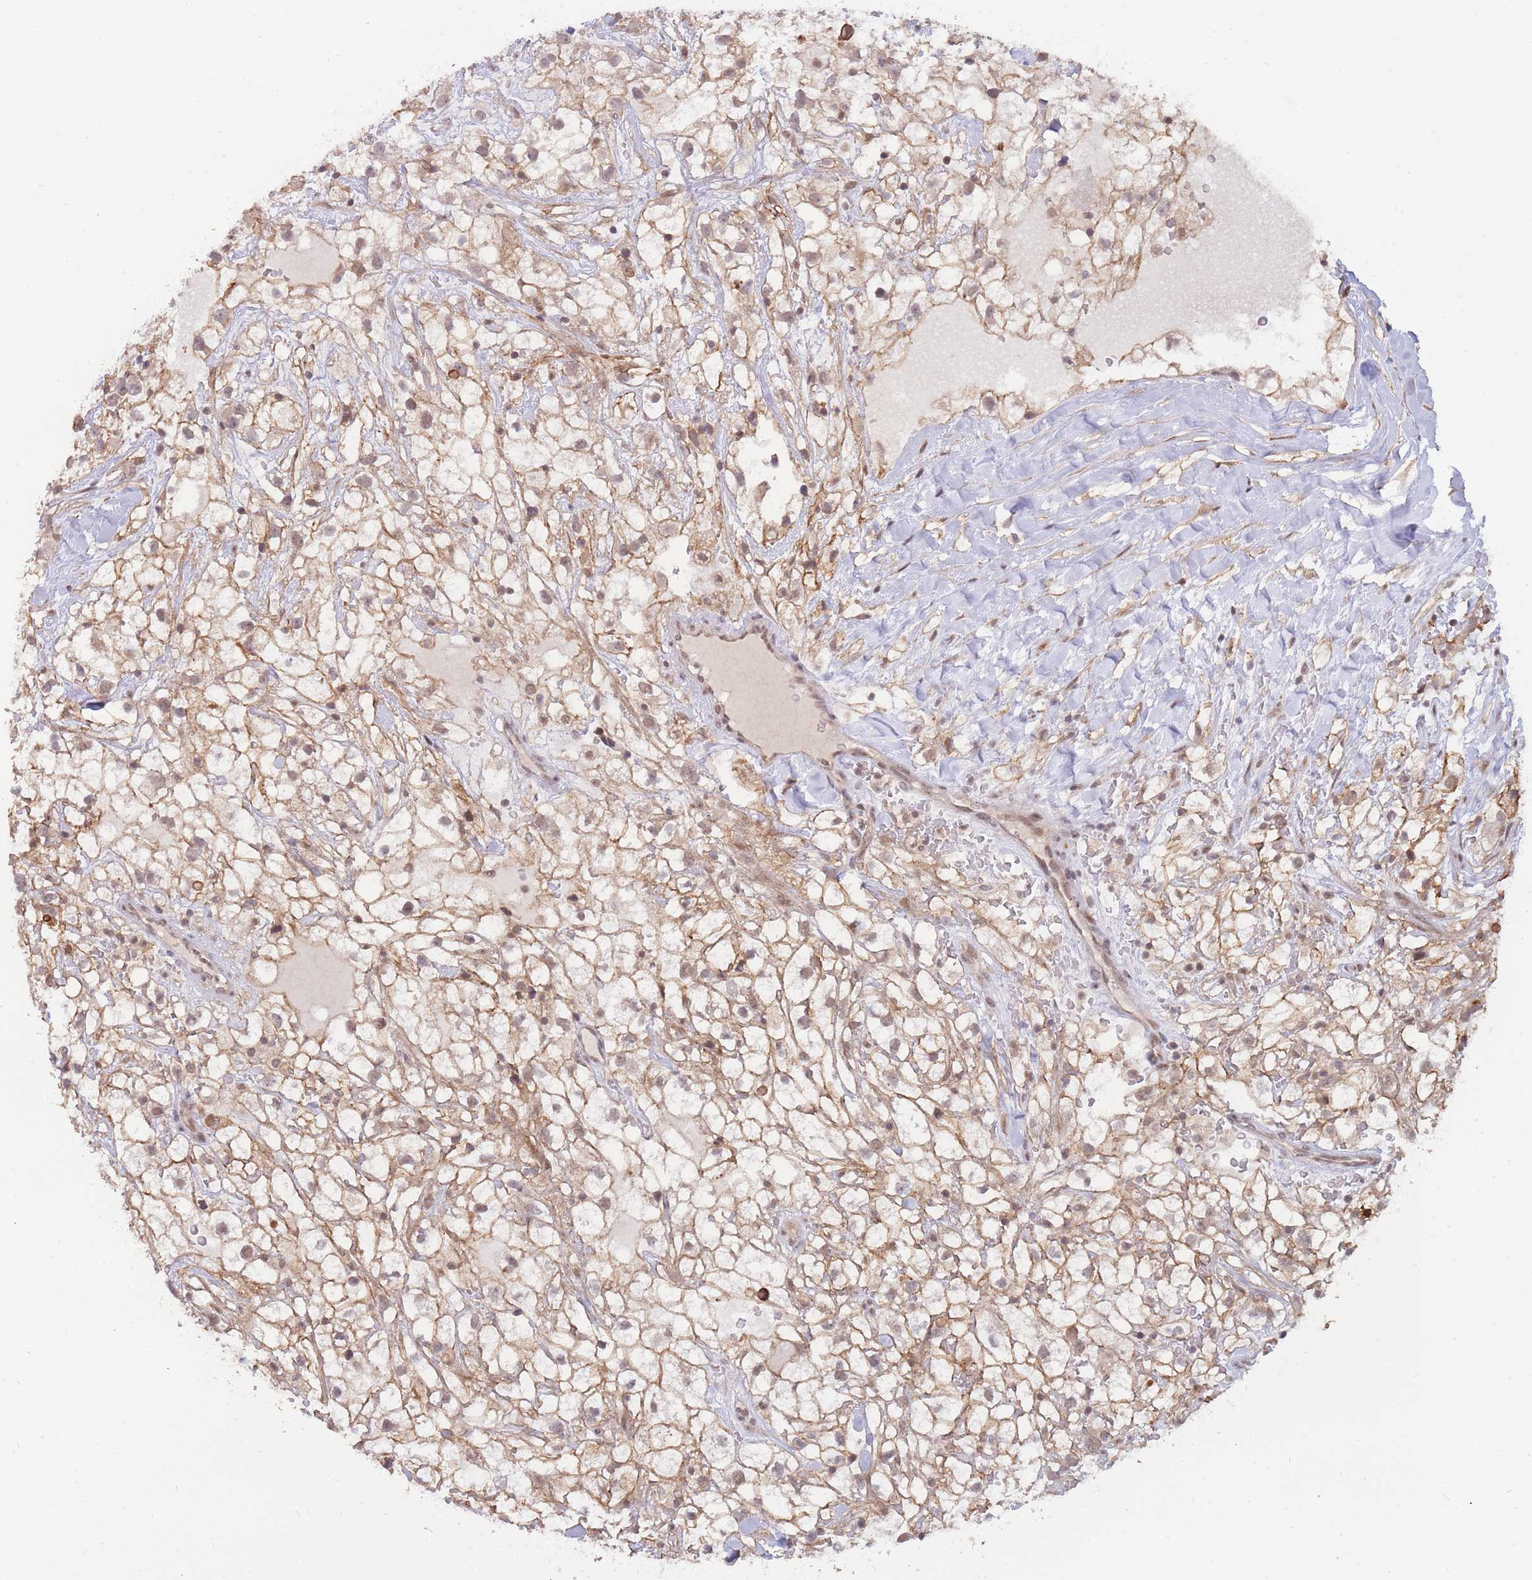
{"staining": {"intensity": "moderate", "quantity": ">75%", "location": "cytoplasmic/membranous,nuclear"}, "tissue": "renal cancer", "cell_type": "Tumor cells", "image_type": "cancer", "snomed": [{"axis": "morphology", "description": "Adenocarcinoma, NOS"}, {"axis": "topography", "description": "Kidney"}], "caption": "Renal cancer stained with DAB (3,3'-diaminobenzidine) immunohistochemistry (IHC) displays medium levels of moderate cytoplasmic/membranous and nuclear staining in about >75% of tumor cells.", "gene": "BOD1L1", "patient": {"sex": "male", "age": 59}}